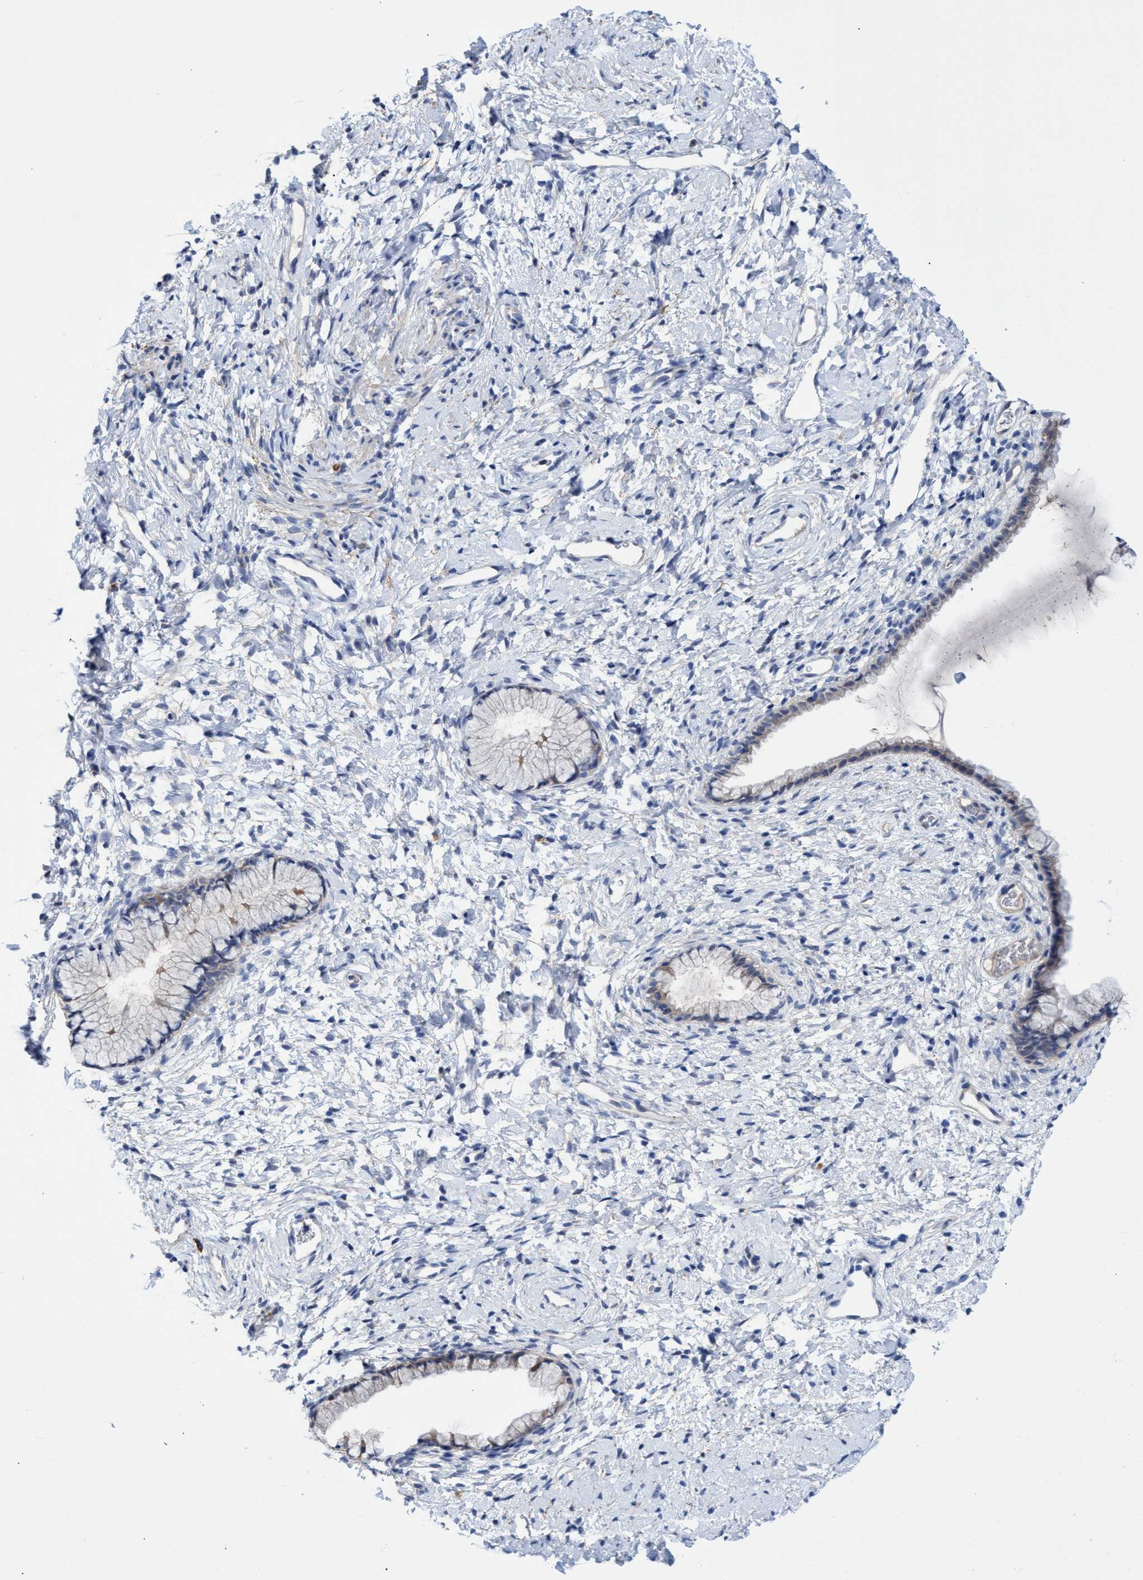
{"staining": {"intensity": "negative", "quantity": "none", "location": "none"}, "tissue": "cervix", "cell_type": "Glandular cells", "image_type": "normal", "snomed": [{"axis": "morphology", "description": "Normal tissue, NOS"}, {"axis": "topography", "description": "Cervix"}], "caption": "This is a histopathology image of IHC staining of normal cervix, which shows no staining in glandular cells.", "gene": "SVEP1", "patient": {"sex": "female", "age": 72}}